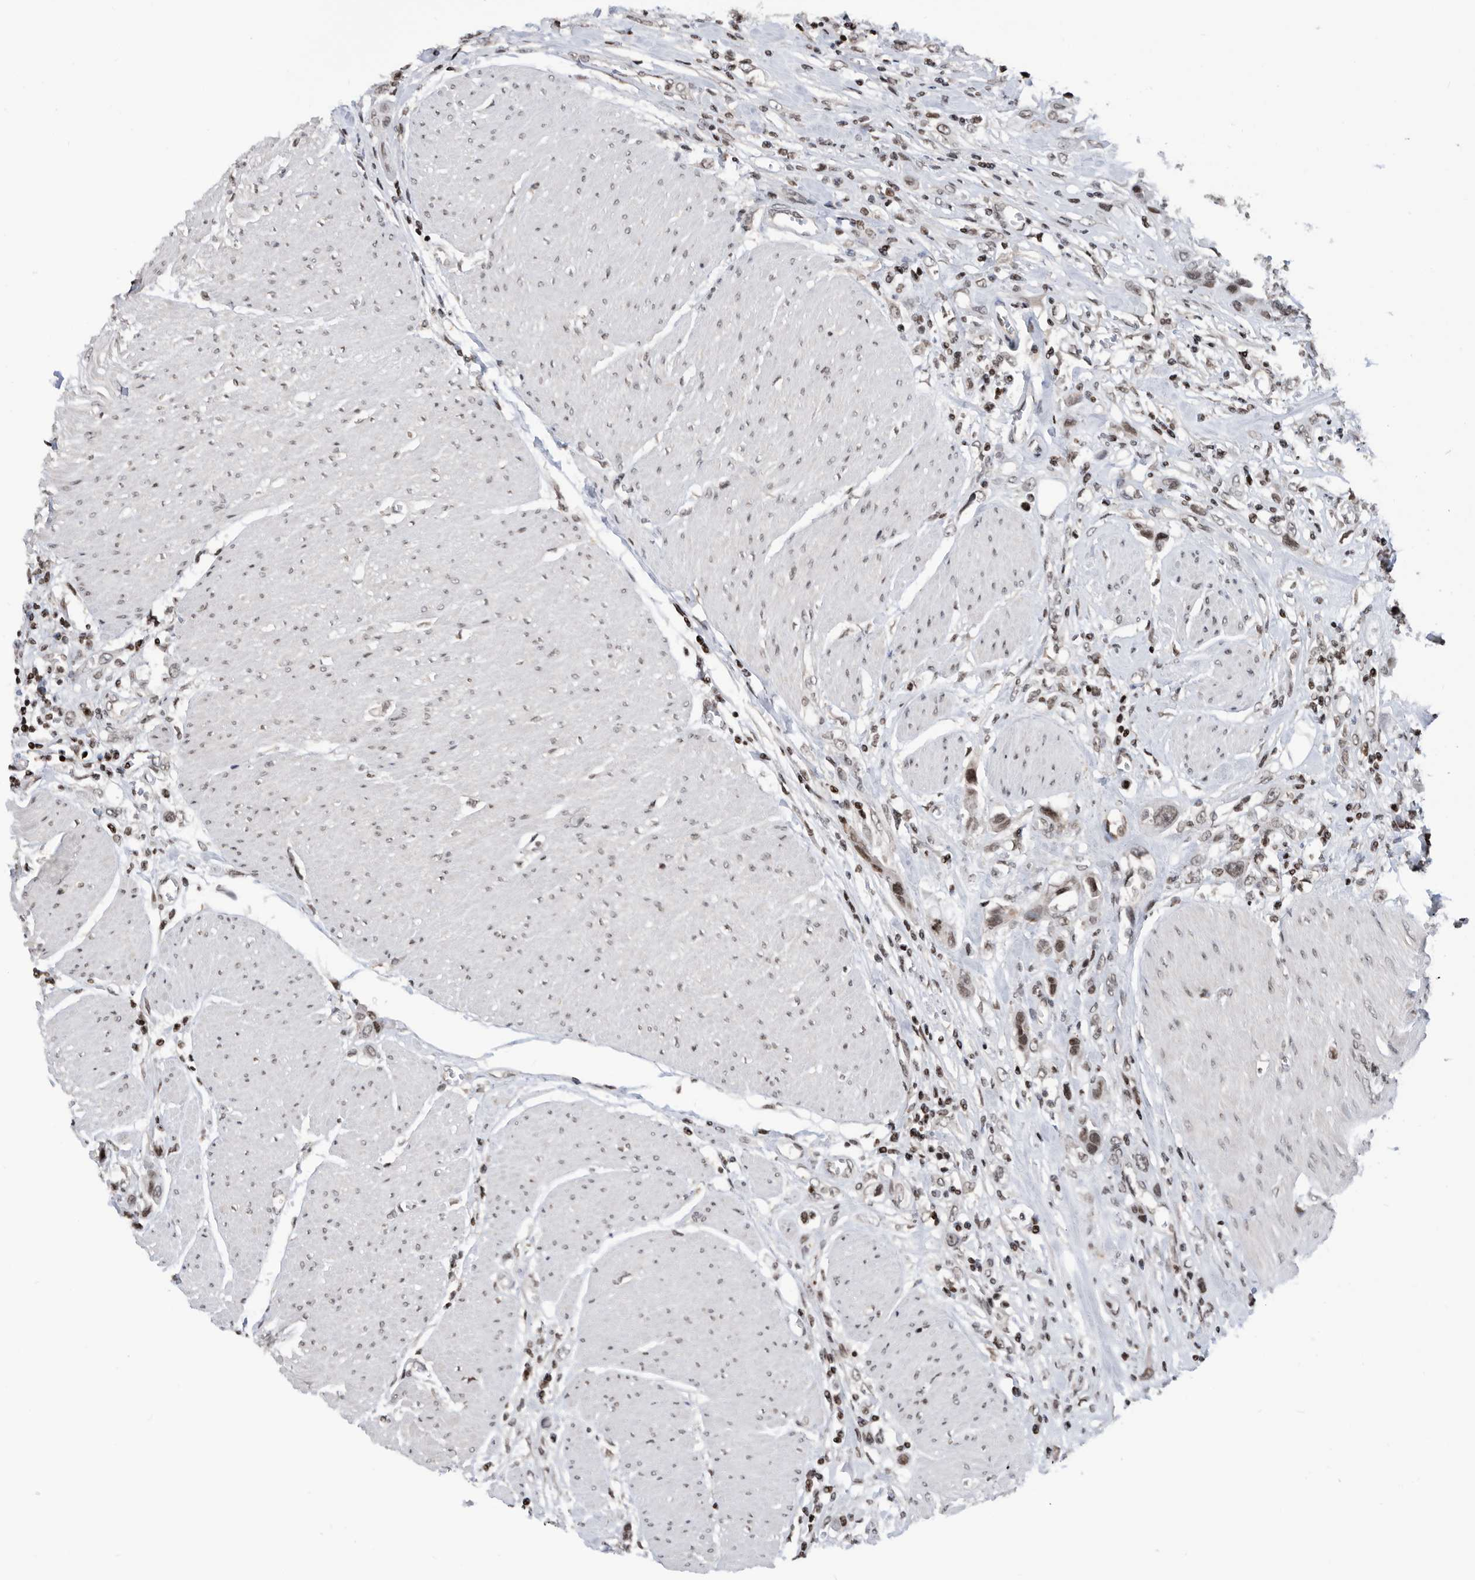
{"staining": {"intensity": "weak", "quantity": ">75%", "location": "nuclear"}, "tissue": "urothelial cancer", "cell_type": "Tumor cells", "image_type": "cancer", "snomed": [{"axis": "morphology", "description": "Urothelial carcinoma, High grade"}, {"axis": "topography", "description": "Urinary bladder"}], "caption": "Weak nuclear staining is seen in approximately >75% of tumor cells in urothelial carcinoma (high-grade).", "gene": "SNRNP48", "patient": {"sex": "male", "age": 50}}